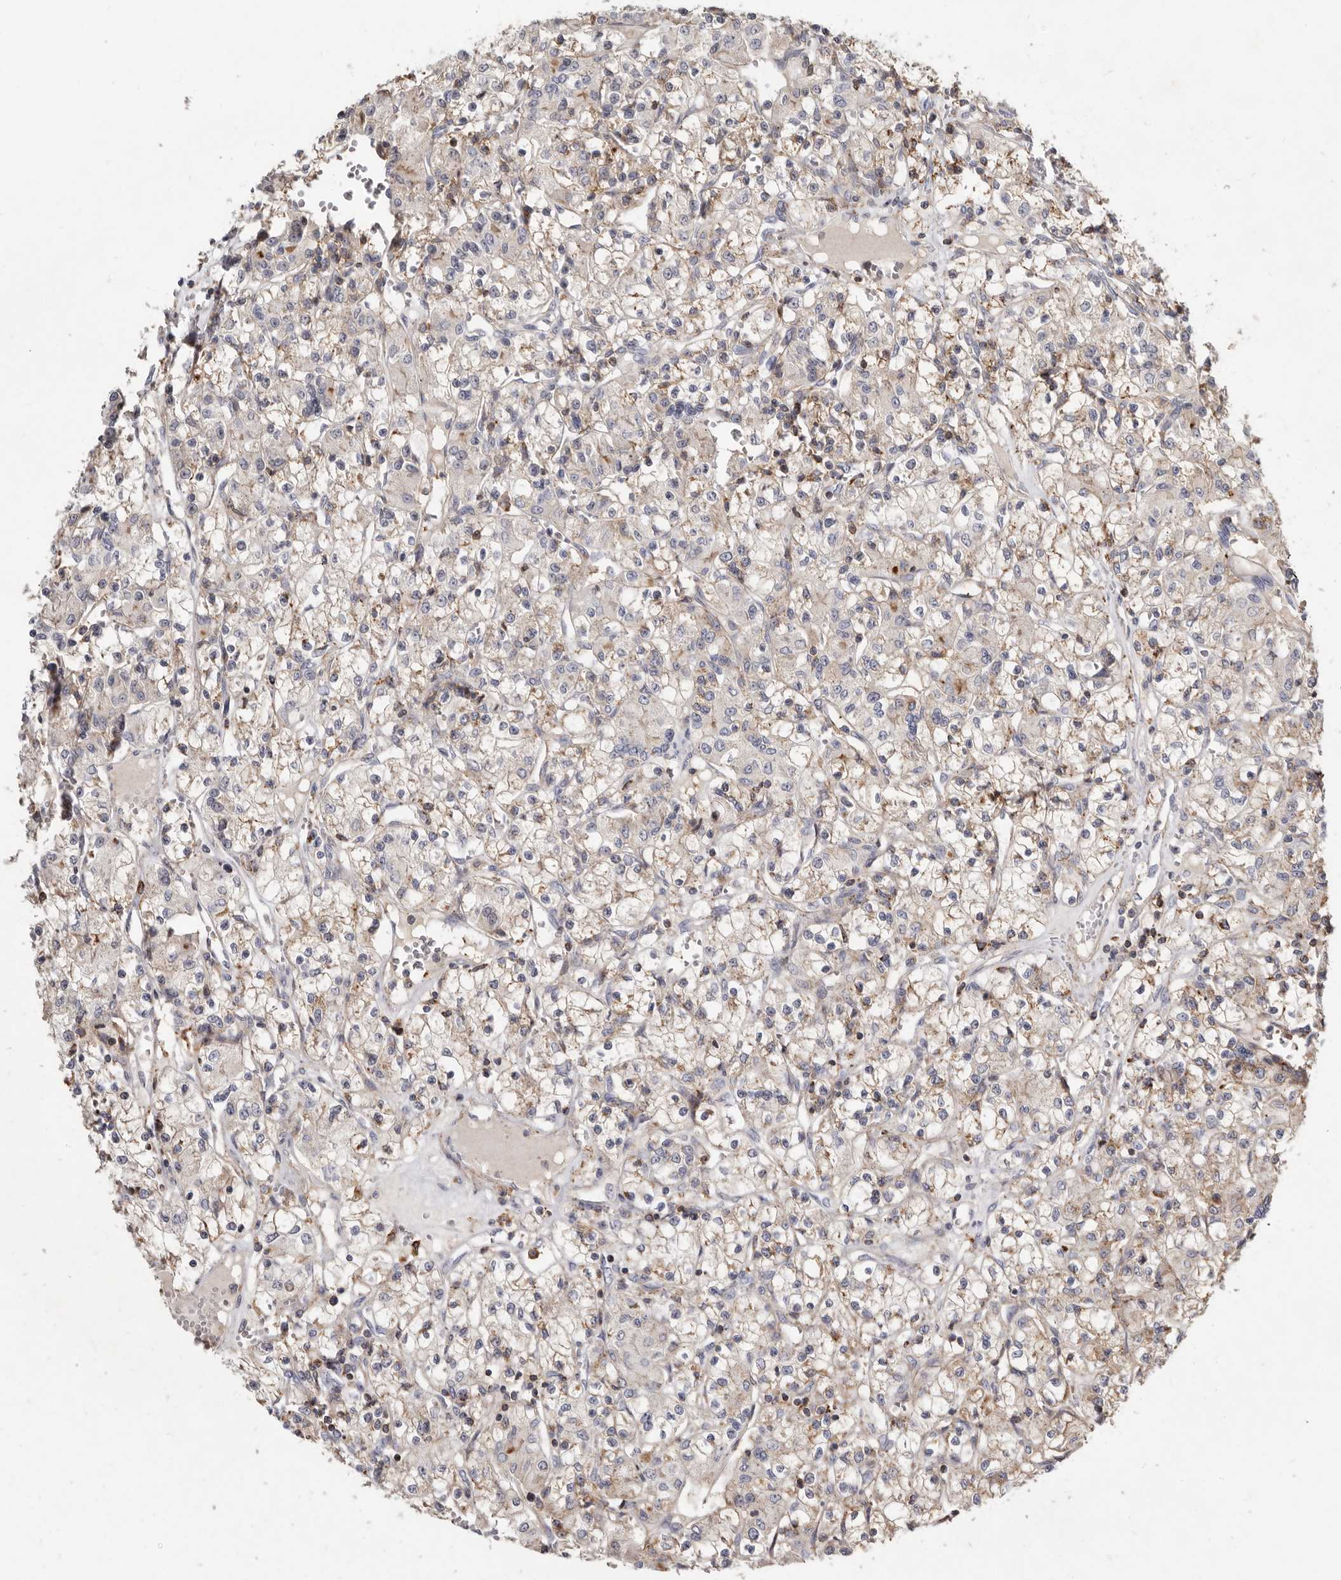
{"staining": {"intensity": "weak", "quantity": ">75%", "location": "cytoplasmic/membranous"}, "tissue": "renal cancer", "cell_type": "Tumor cells", "image_type": "cancer", "snomed": [{"axis": "morphology", "description": "Adenocarcinoma, NOS"}, {"axis": "topography", "description": "Kidney"}], "caption": "Renal cancer (adenocarcinoma) stained with immunohistochemistry (IHC) reveals weak cytoplasmic/membranous staining in approximately >75% of tumor cells.", "gene": "KIF26B", "patient": {"sex": "female", "age": 59}}